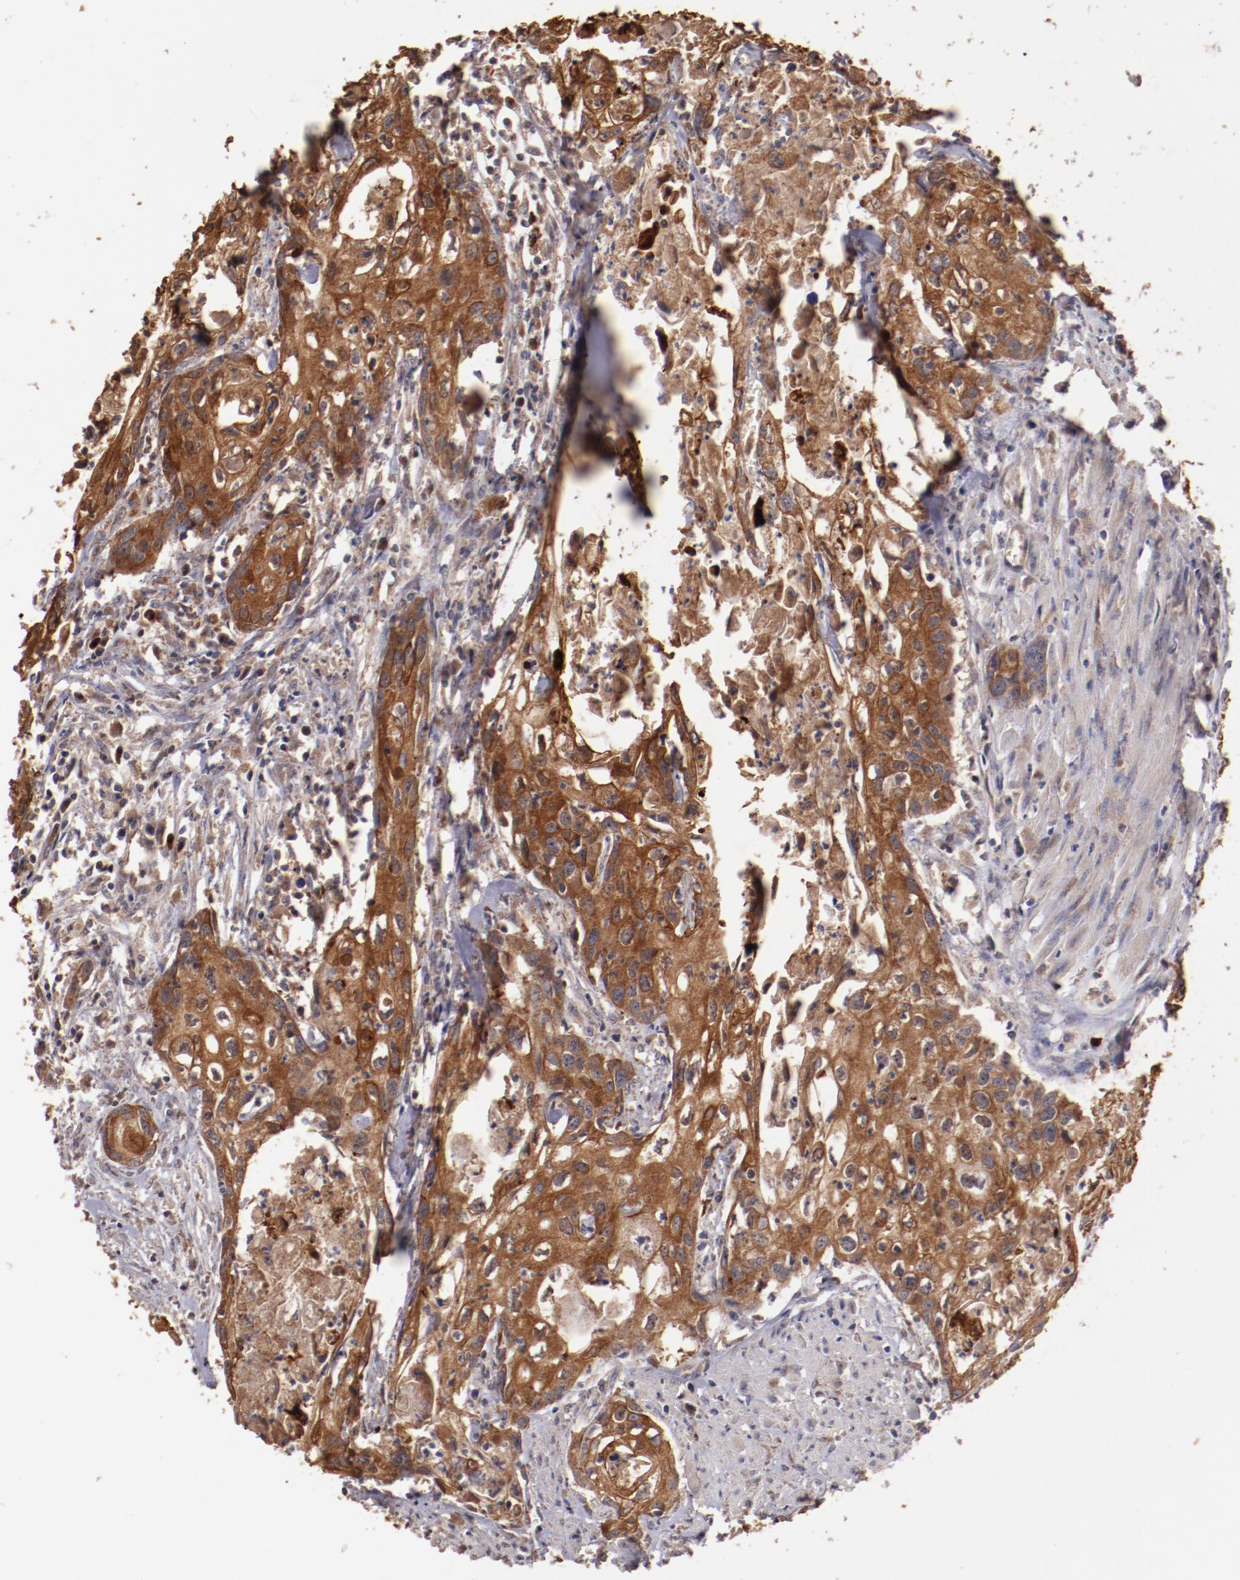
{"staining": {"intensity": "moderate", "quantity": ">75%", "location": "cytoplasmic/membranous"}, "tissue": "urothelial cancer", "cell_type": "Tumor cells", "image_type": "cancer", "snomed": [{"axis": "morphology", "description": "Urothelial carcinoma, High grade"}, {"axis": "topography", "description": "Urinary bladder"}], "caption": "A histopathology image of urothelial cancer stained for a protein shows moderate cytoplasmic/membranous brown staining in tumor cells.", "gene": "SRRD", "patient": {"sex": "male", "age": 54}}